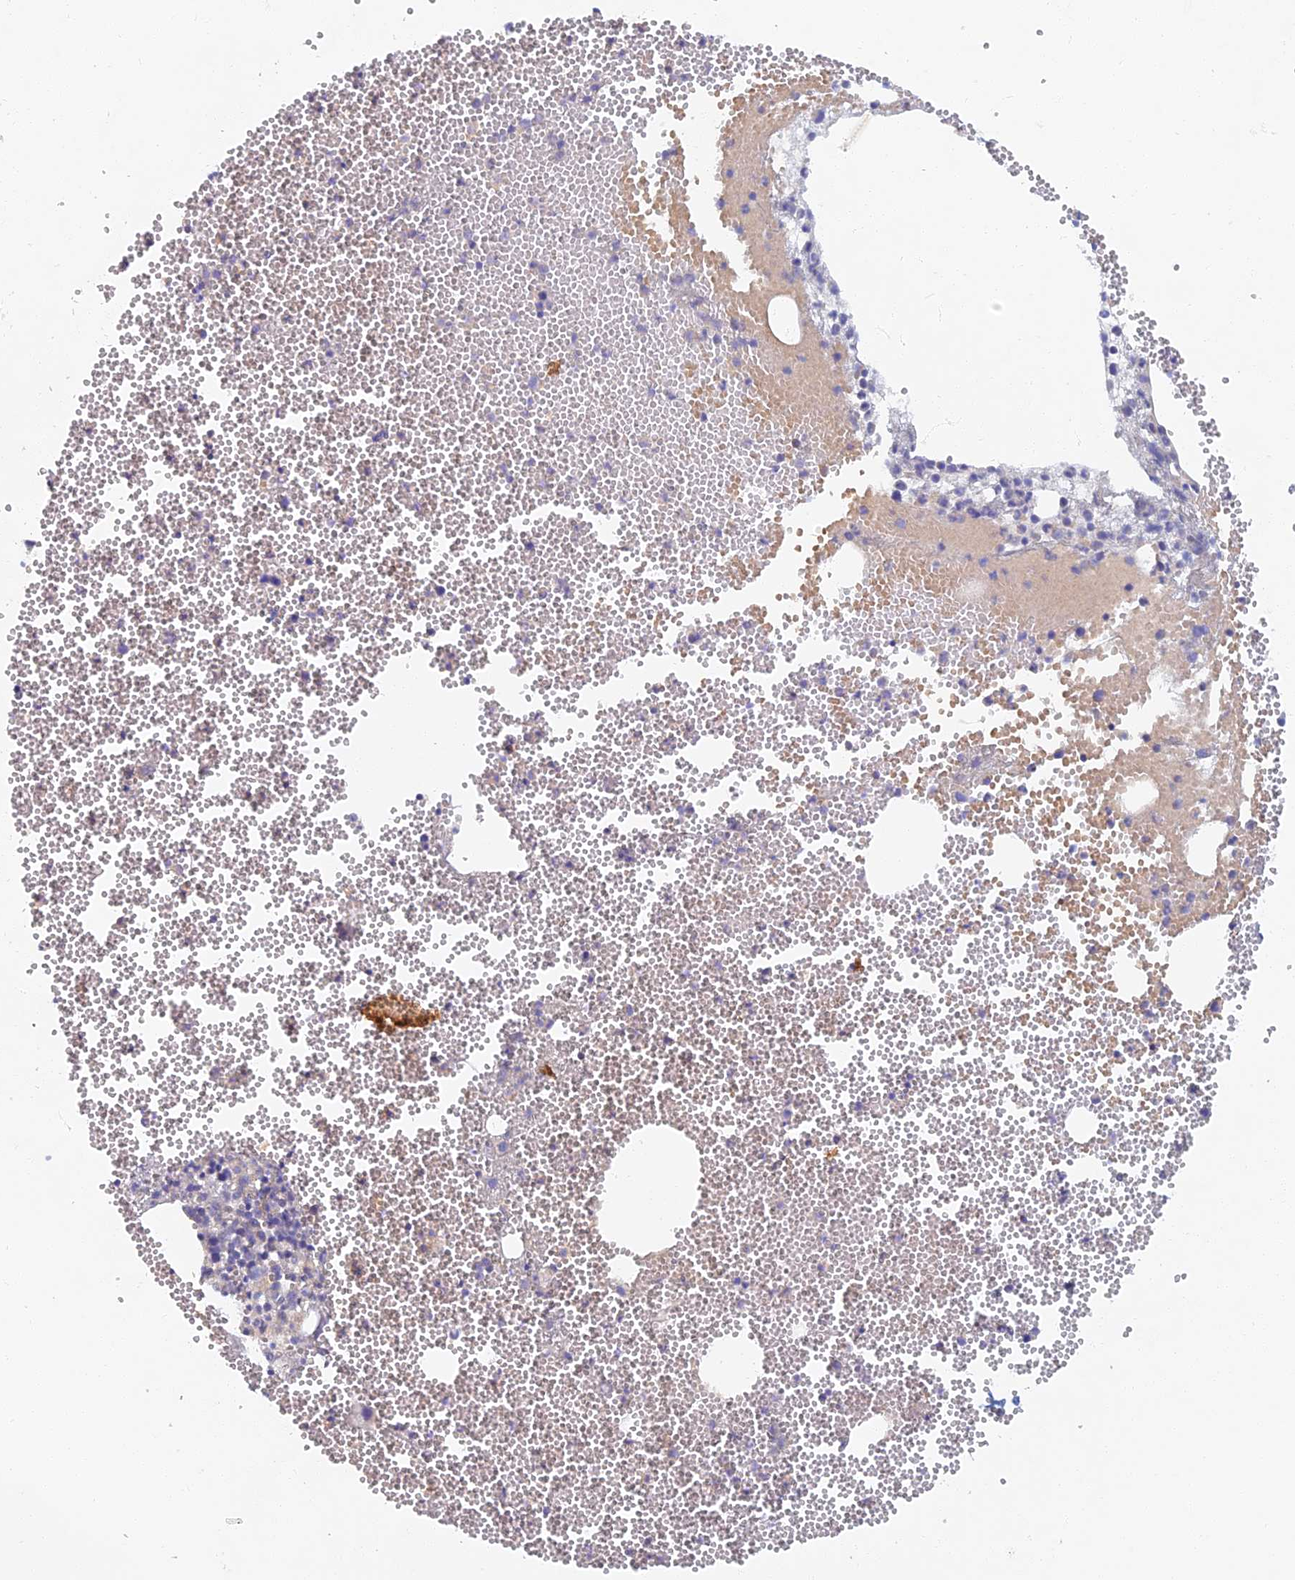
{"staining": {"intensity": "negative", "quantity": "none", "location": "none"}, "tissue": "bone marrow", "cell_type": "Hematopoietic cells", "image_type": "normal", "snomed": [{"axis": "morphology", "description": "Normal tissue, NOS"}, {"axis": "topography", "description": "Bone marrow"}], "caption": "An immunohistochemistry micrograph of benign bone marrow is shown. There is no staining in hematopoietic cells of bone marrow.", "gene": "TMEM44", "patient": {"sex": "female", "age": 77}}